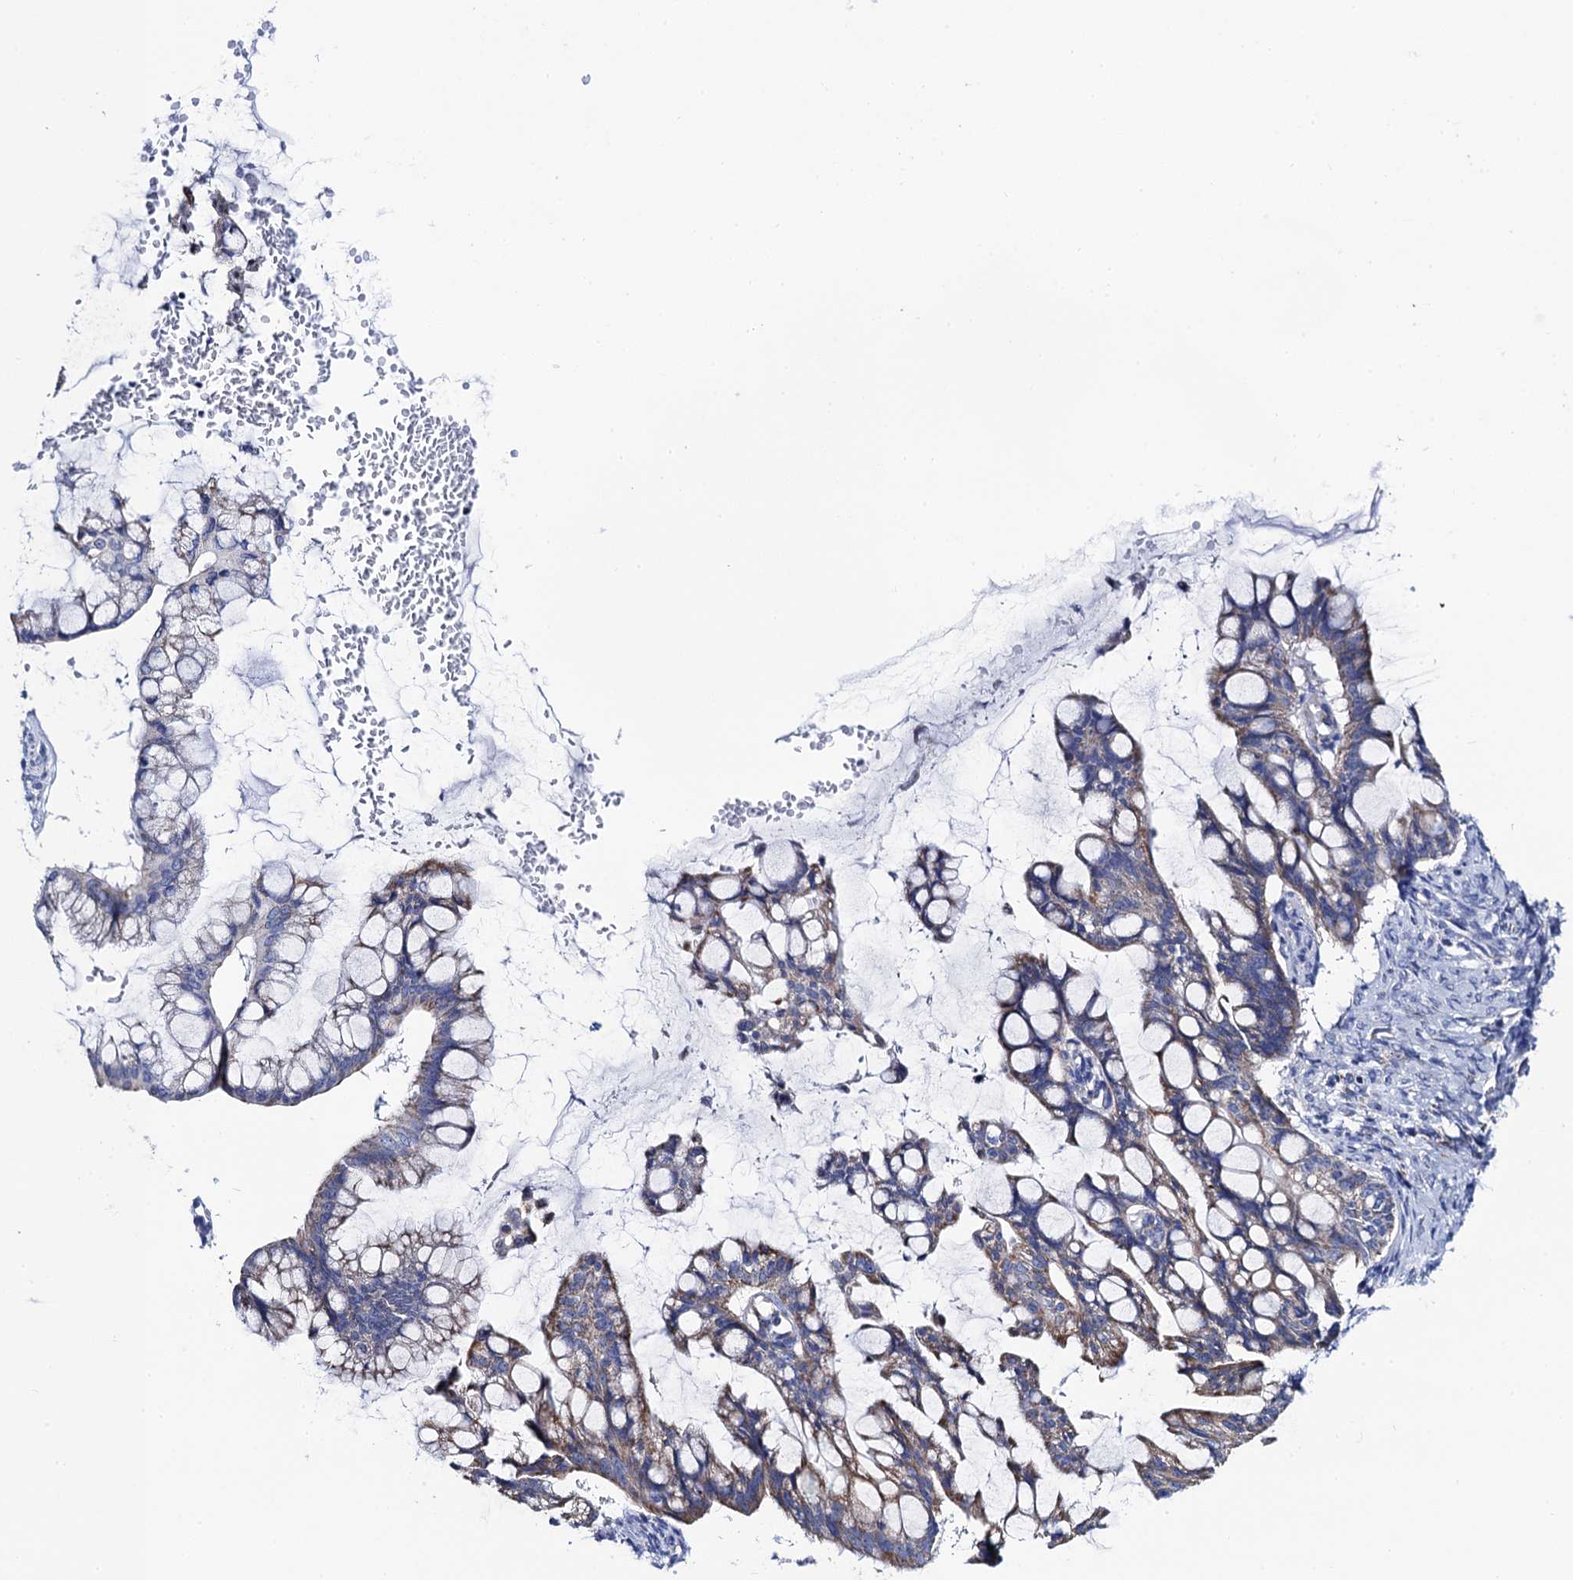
{"staining": {"intensity": "weak", "quantity": "25%-75%", "location": "cytoplasmic/membranous"}, "tissue": "ovarian cancer", "cell_type": "Tumor cells", "image_type": "cancer", "snomed": [{"axis": "morphology", "description": "Cystadenocarcinoma, mucinous, NOS"}, {"axis": "topography", "description": "Ovary"}], "caption": "Immunohistochemistry image of neoplastic tissue: mucinous cystadenocarcinoma (ovarian) stained using IHC demonstrates low levels of weak protein expression localized specifically in the cytoplasmic/membranous of tumor cells, appearing as a cytoplasmic/membranous brown color.", "gene": "ACADSB", "patient": {"sex": "female", "age": 73}}